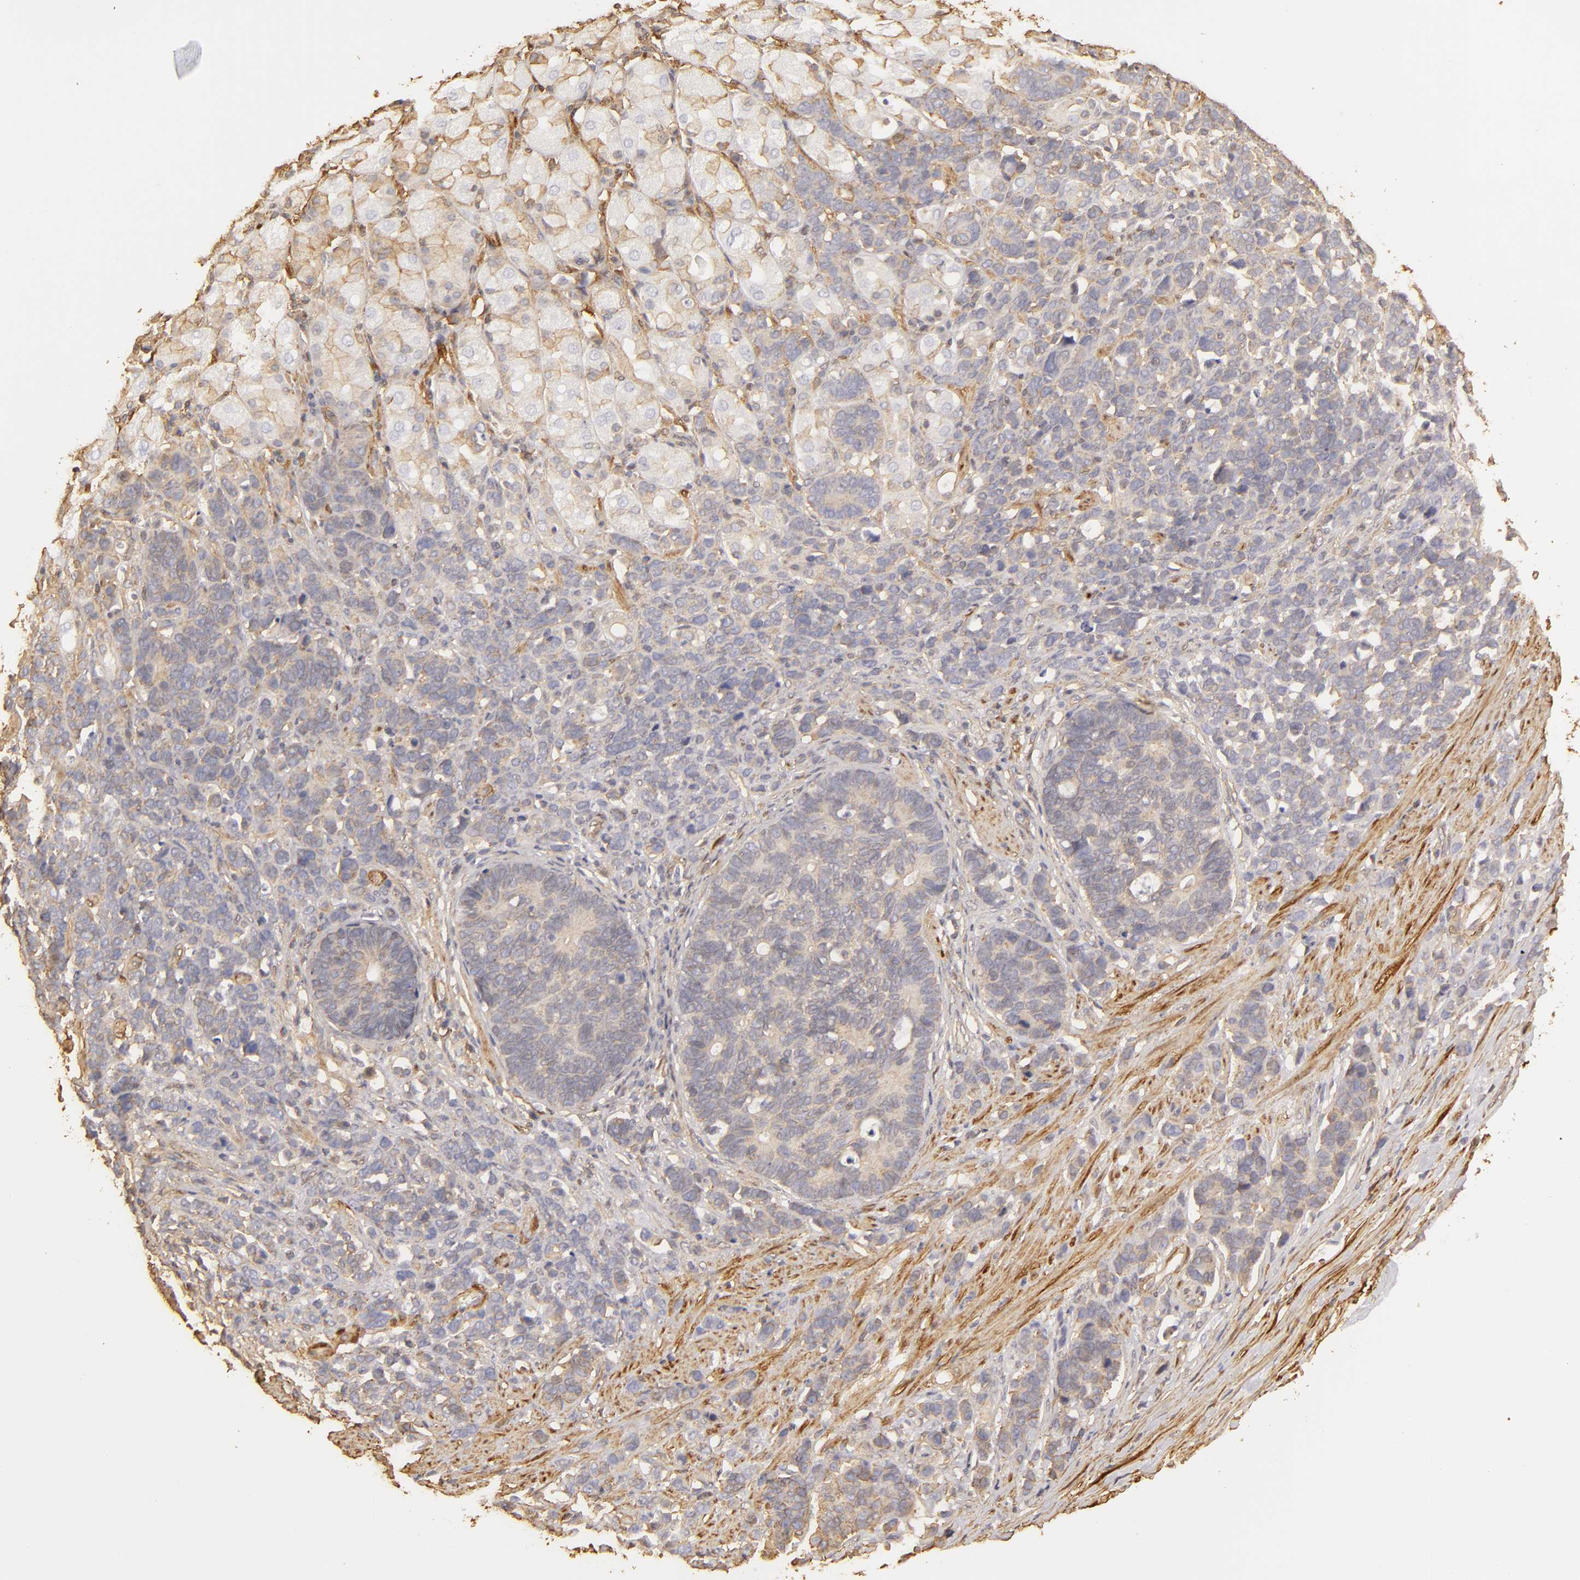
{"staining": {"intensity": "negative", "quantity": "none", "location": "none"}, "tissue": "stomach cancer", "cell_type": "Tumor cells", "image_type": "cancer", "snomed": [{"axis": "morphology", "description": "Adenocarcinoma, NOS"}, {"axis": "topography", "description": "Stomach, upper"}], "caption": "IHC micrograph of human adenocarcinoma (stomach) stained for a protein (brown), which exhibits no staining in tumor cells. Brightfield microscopy of immunohistochemistry (IHC) stained with DAB (3,3'-diaminobenzidine) (brown) and hematoxylin (blue), captured at high magnification.", "gene": "HSPB6", "patient": {"sex": "male", "age": 71}}